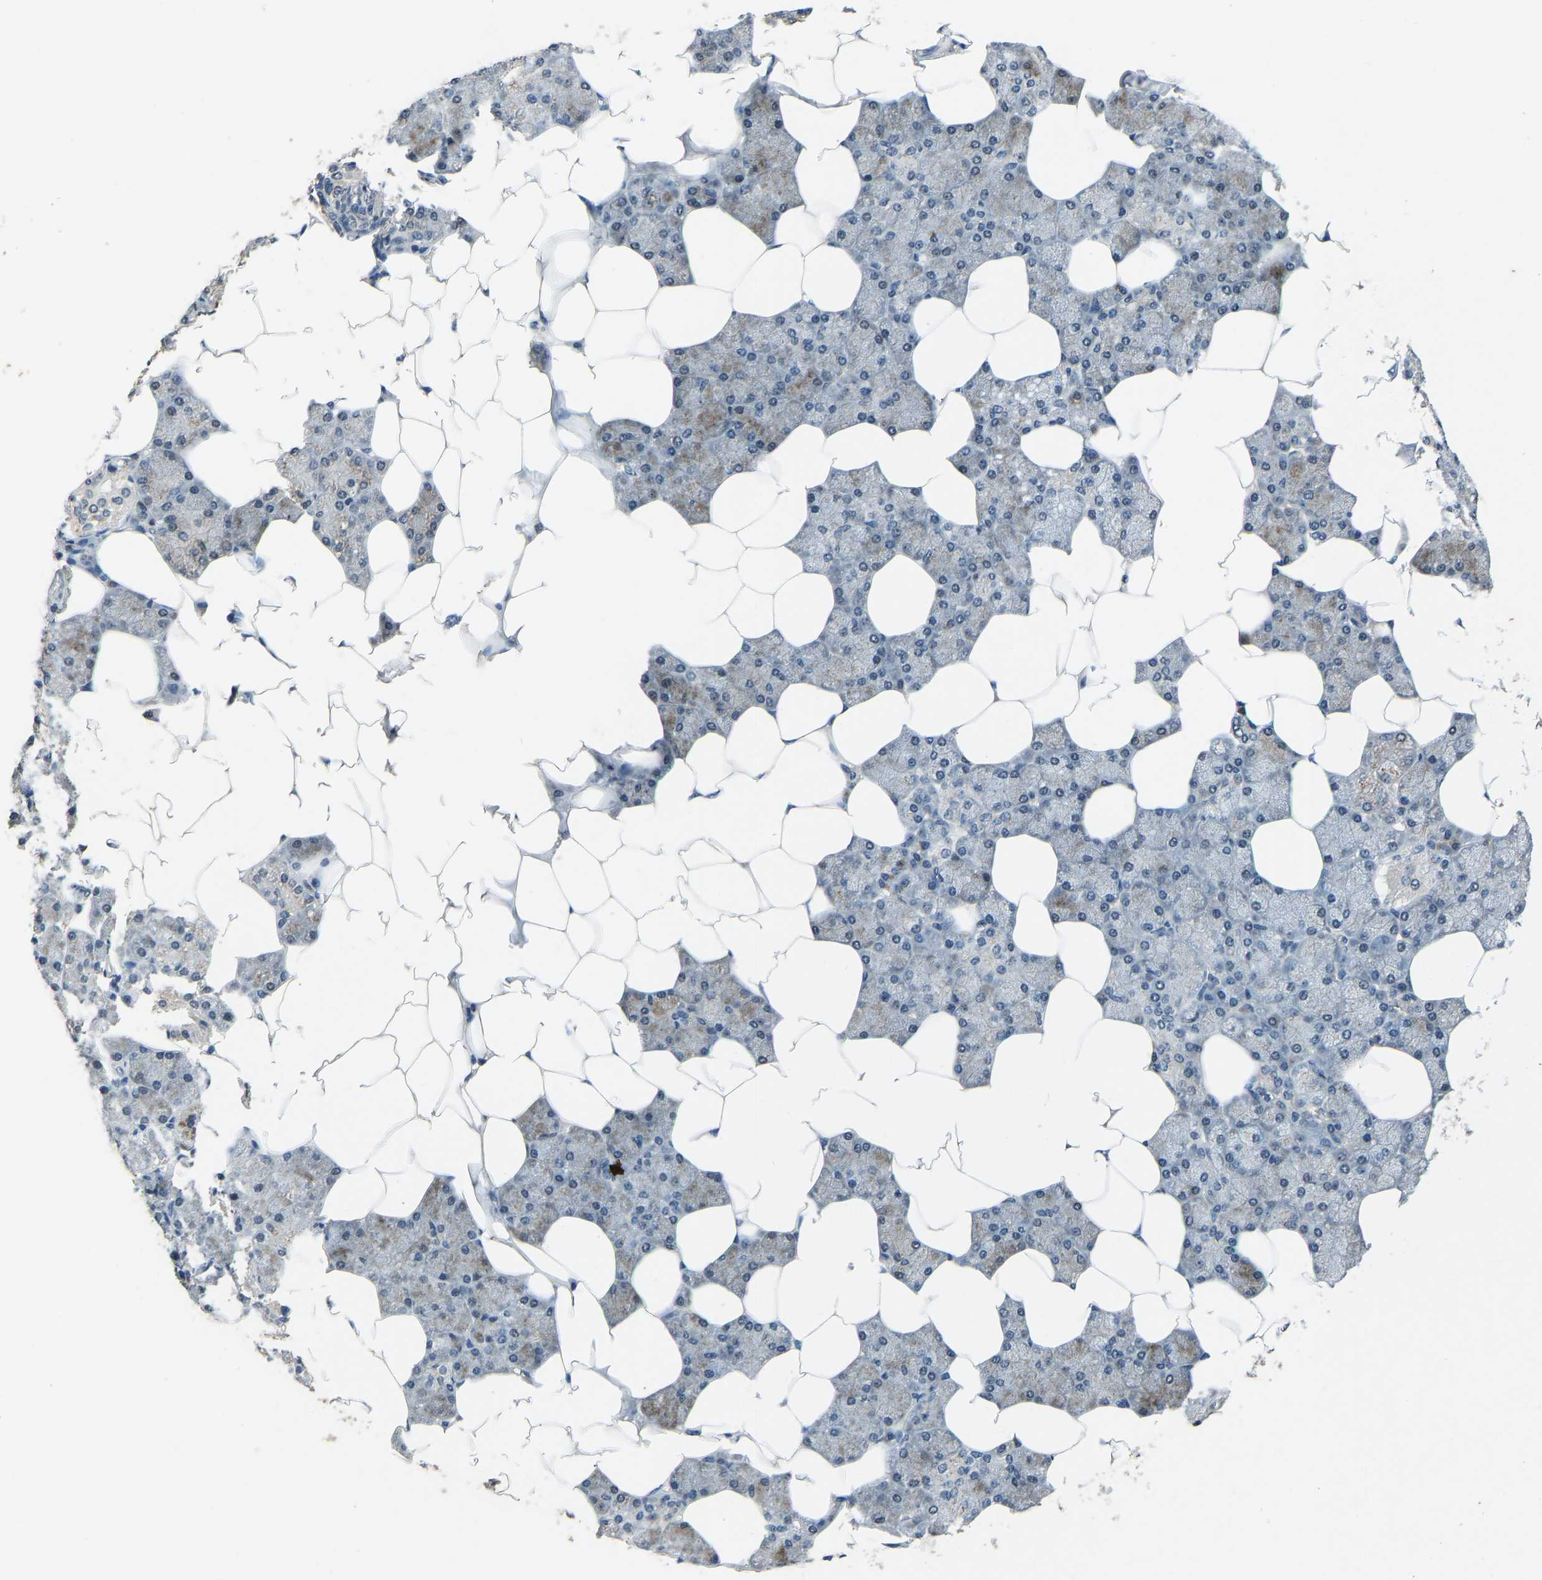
{"staining": {"intensity": "moderate", "quantity": "<25%", "location": "cytoplasmic/membranous"}, "tissue": "salivary gland", "cell_type": "Glandular cells", "image_type": "normal", "snomed": [{"axis": "morphology", "description": "Normal tissue, NOS"}, {"axis": "topography", "description": "Salivary gland"}], "caption": "Immunohistochemical staining of unremarkable salivary gland shows <25% levels of moderate cytoplasmic/membranous protein positivity in about <25% of glandular cells.", "gene": "TOX4", "patient": {"sex": "male", "age": 62}}